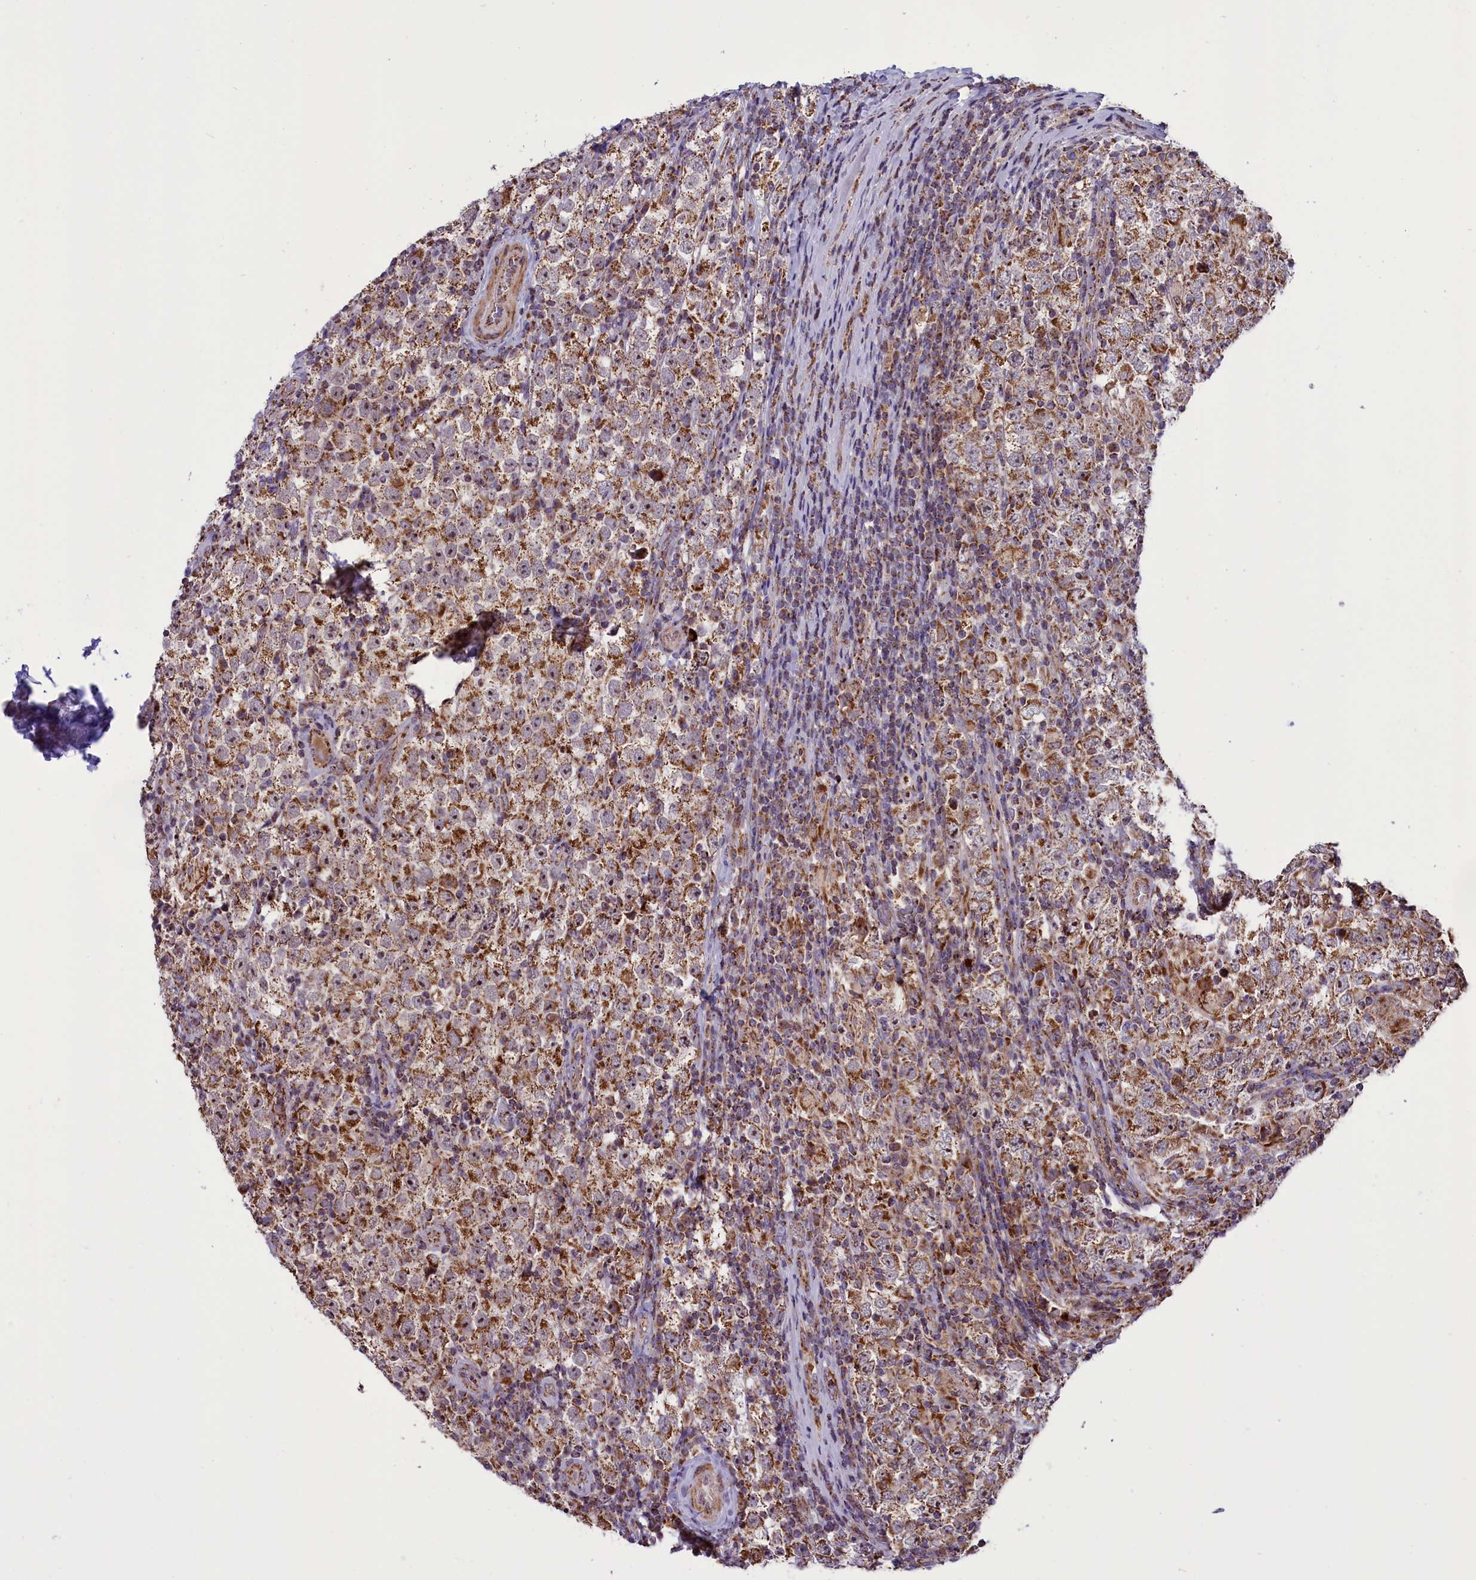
{"staining": {"intensity": "moderate", "quantity": ">75%", "location": "cytoplasmic/membranous"}, "tissue": "testis cancer", "cell_type": "Tumor cells", "image_type": "cancer", "snomed": [{"axis": "morphology", "description": "Normal tissue, NOS"}, {"axis": "morphology", "description": "Urothelial carcinoma, High grade"}, {"axis": "morphology", "description": "Seminoma, NOS"}, {"axis": "morphology", "description": "Carcinoma, Embryonal, NOS"}, {"axis": "topography", "description": "Urinary bladder"}, {"axis": "topography", "description": "Testis"}], "caption": "Immunohistochemical staining of testis embryonal carcinoma demonstrates medium levels of moderate cytoplasmic/membranous protein expression in approximately >75% of tumor cells.", "gene": "GLRX5", "patient": {"sex": "male", "age": 41}}